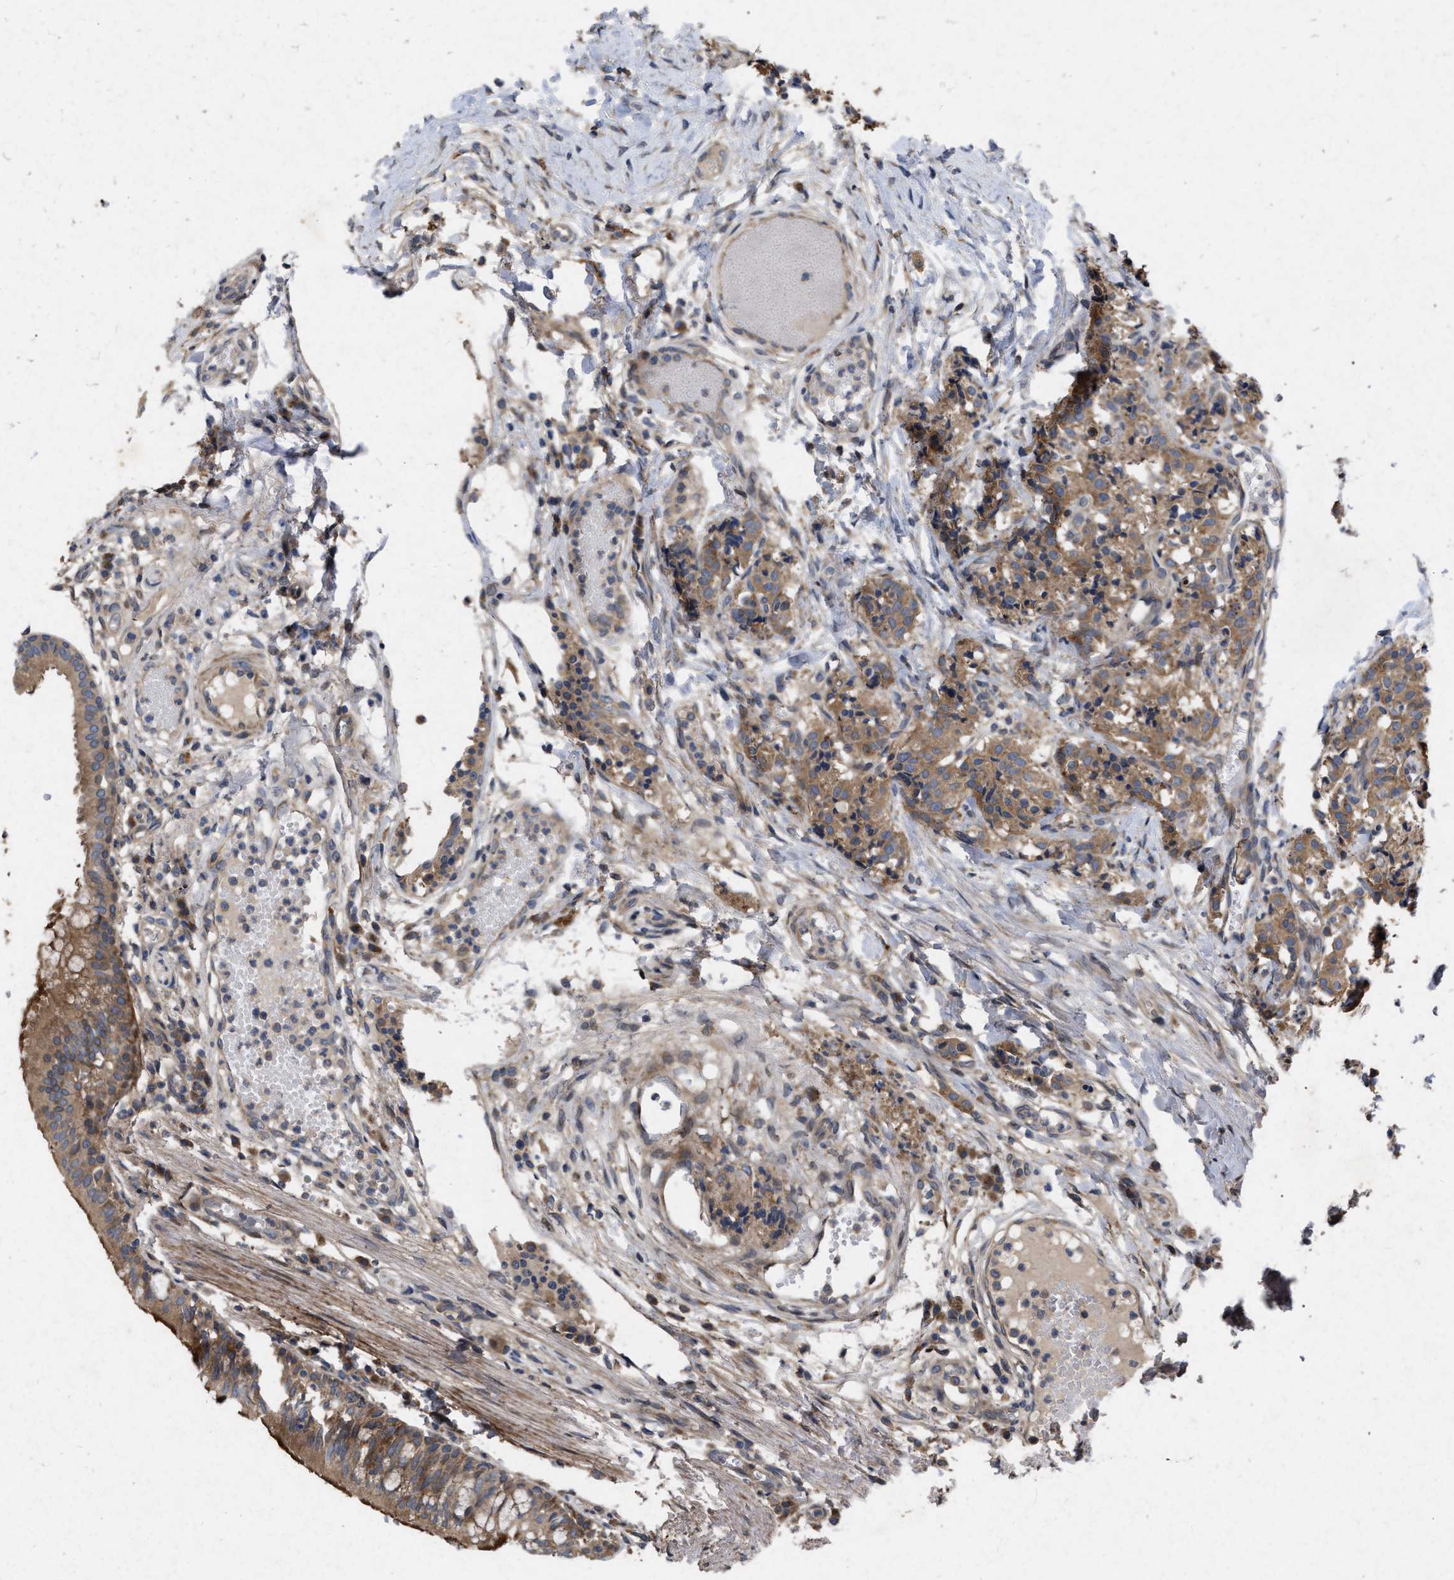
{"staining": {"intensity": "moderate", "quantity": ">75%", "location": "cytoplasmic/membranous"}, "tissue": "carcinoid", "cell_type": "Tumor cells", "image_type": "cancer", "snomed": [{"axis": "morphology", "description": "Carcinoid, malignant, NOS"}, {"axis": "topography", "description": "Lung"}], "caption": "IHC staining of carcinoid, which reveals medium levels of moderate cytoplasmic/membranous staining in approximately >75% of tumor cells indicating moderate cytoplasmic/membranous protein positivity. The staining was performed using DAB (3,3'-diaminobenzidine) (brown) for protein detection and nuclei were counterstained in hematoxylin (blue).", "gene": "CDKN2C", "patient": {"sex": "male", "age": 30}}